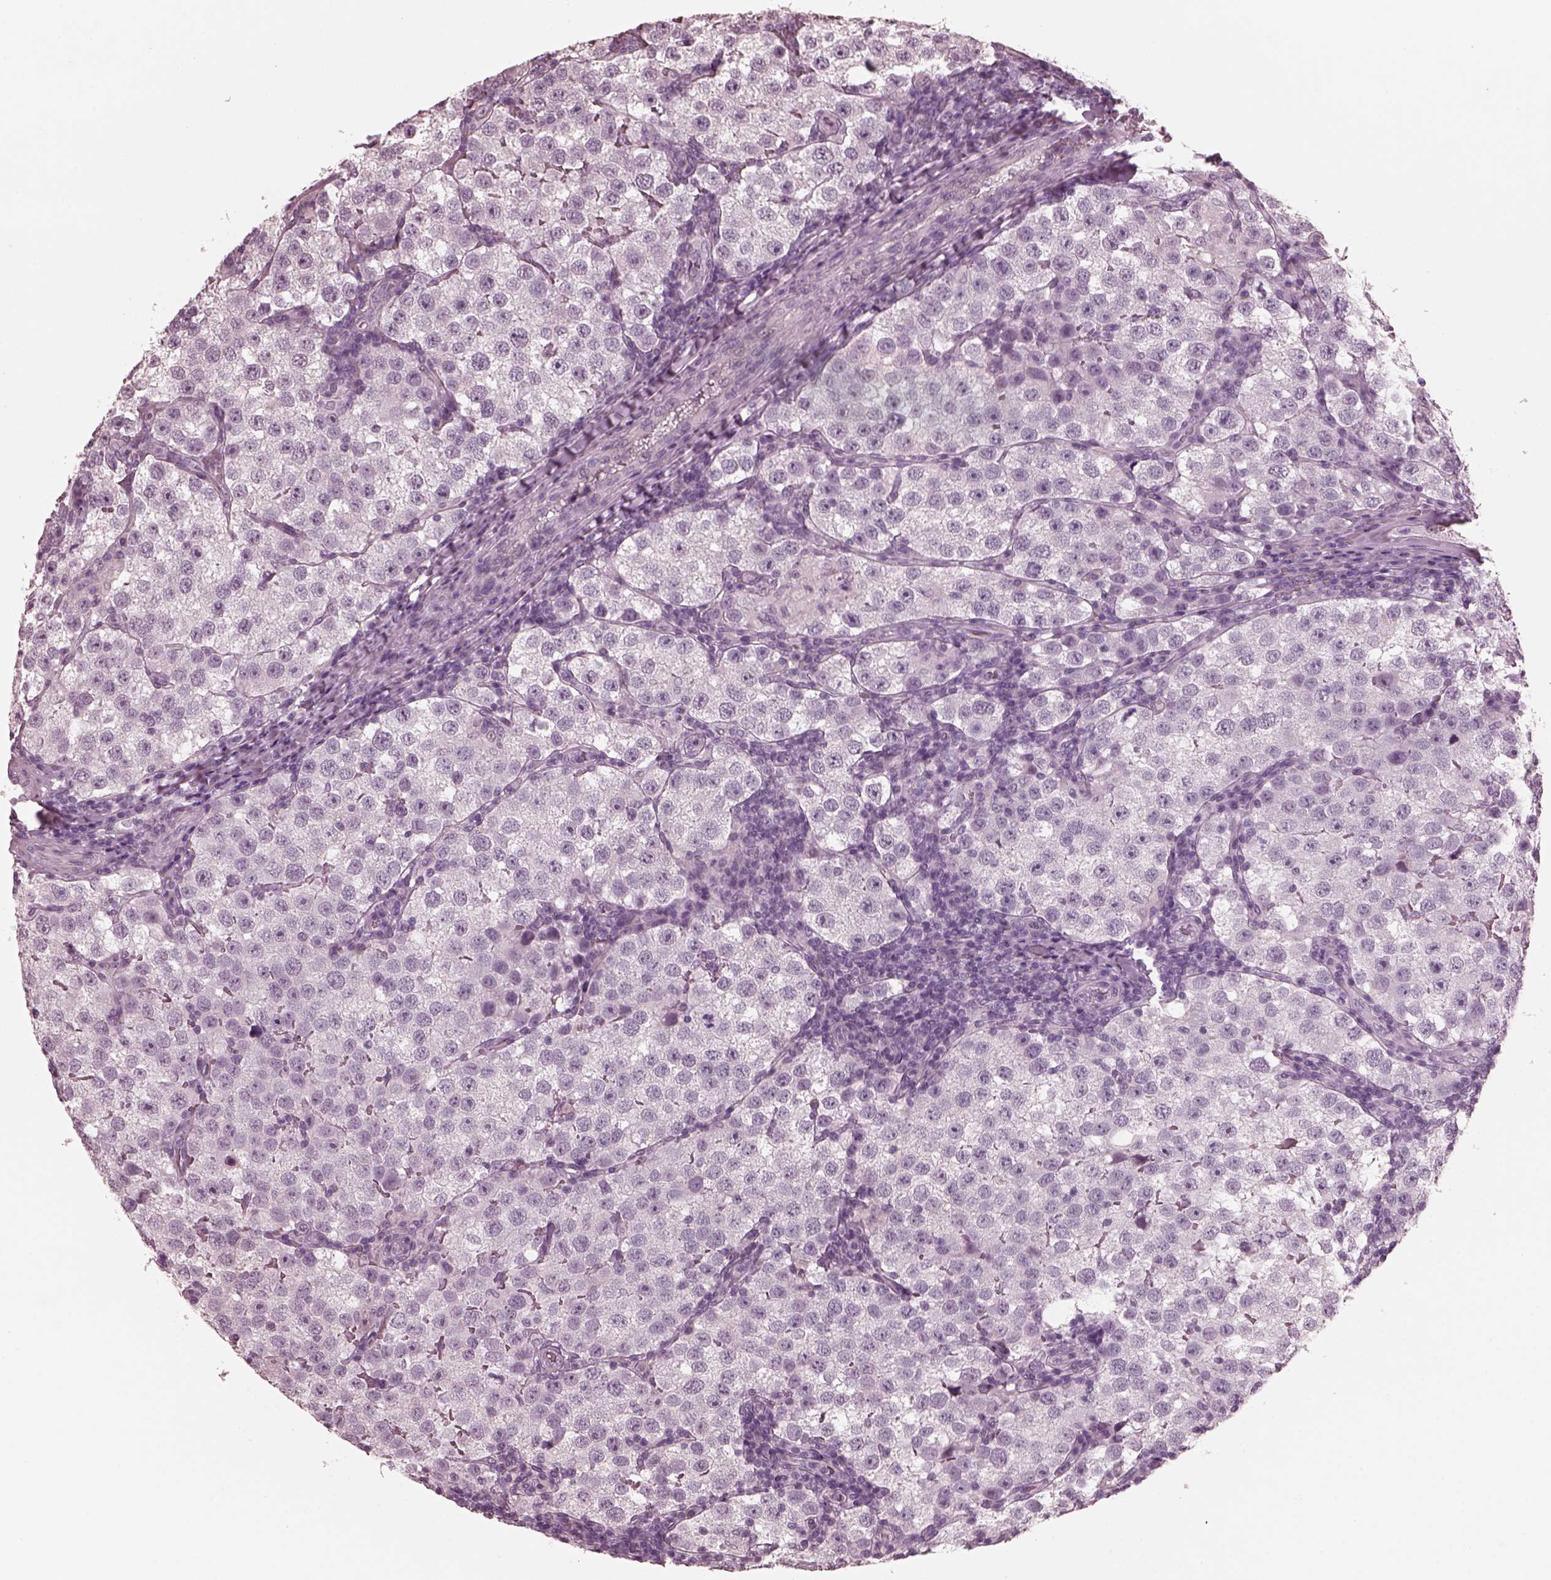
{"staining": {"intensity": "negative", "quantity": "none", "location": "none"}, "tissue": "testis cancer", "cell_type": "Tumor cells", "image_type": "cancer", "snomed": [{"axis": "morphology", "description": "Seminoma, NOS"}, {"axis": "topography", "description": "Testis"}], "caption": "A histopathology image of seminoma (testis) stained for a protein exhibits no brown staining in tumor cells. Brightfield microscopy of immunohistochemistry stained with DAB (brown) and hematoxylin (blue), captured at high magnification.", "gene": "CGA", "patient": {"sex": "male", "age": 37}}